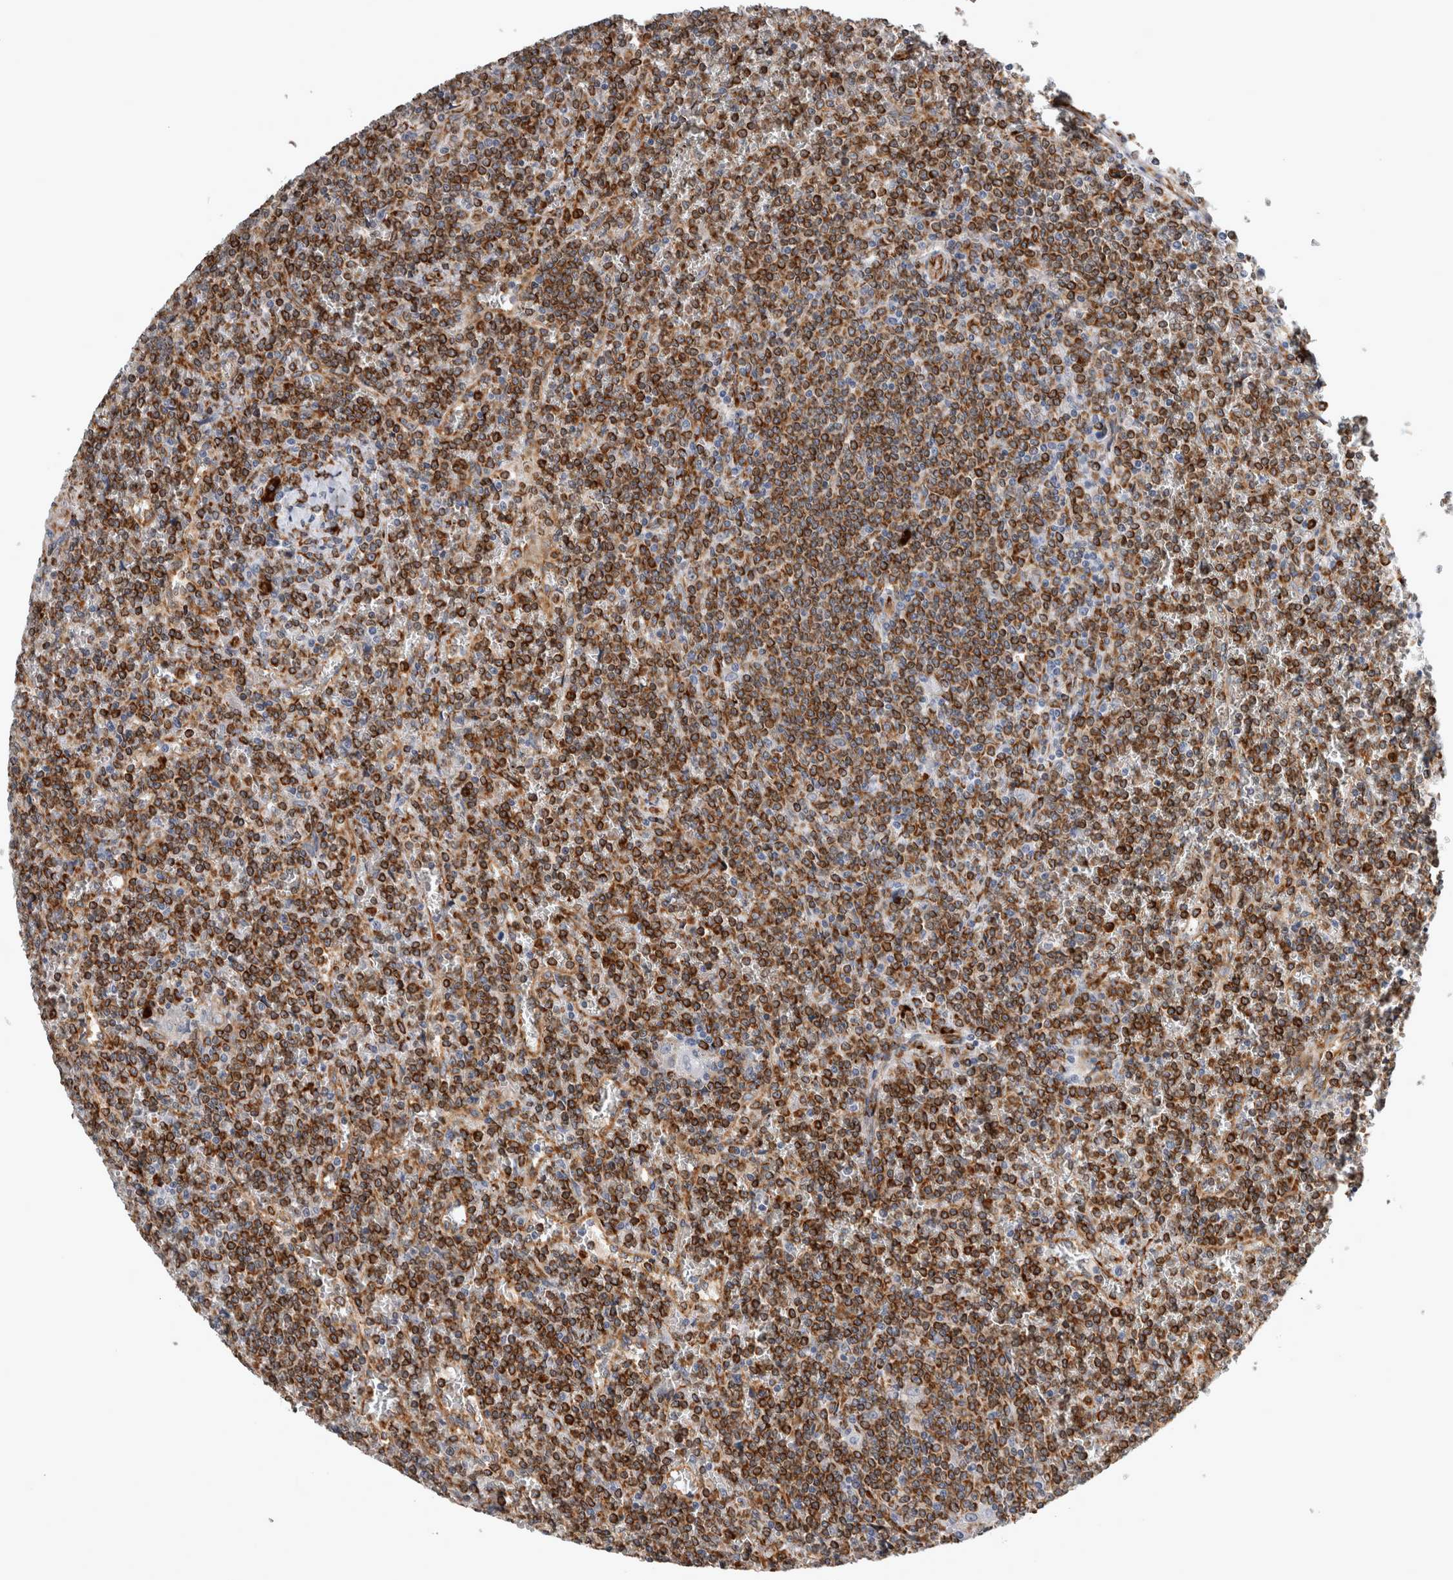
{"staining": {"intensity": "strong", "quantity": ">75%", "location": "cytoplasmic/membranous"}, "tissue": "lymphoma", "cell_type": "Tumor cells", "image_type": "cancer", "snomed": [{"axis": "morphology", "description": "Malignant lymphoma, non-Hodgkin's type, Low grade"}, {"axis": "topography", "description": "Spleen"}], "caption": "Lymphoma stained for a protein (brown) displays strong cytoplasmic/membranous positive staining in about >75% of tumor cells.", "gene": "FHIP2B", "patient": {"sex": "female", "age": 19}}